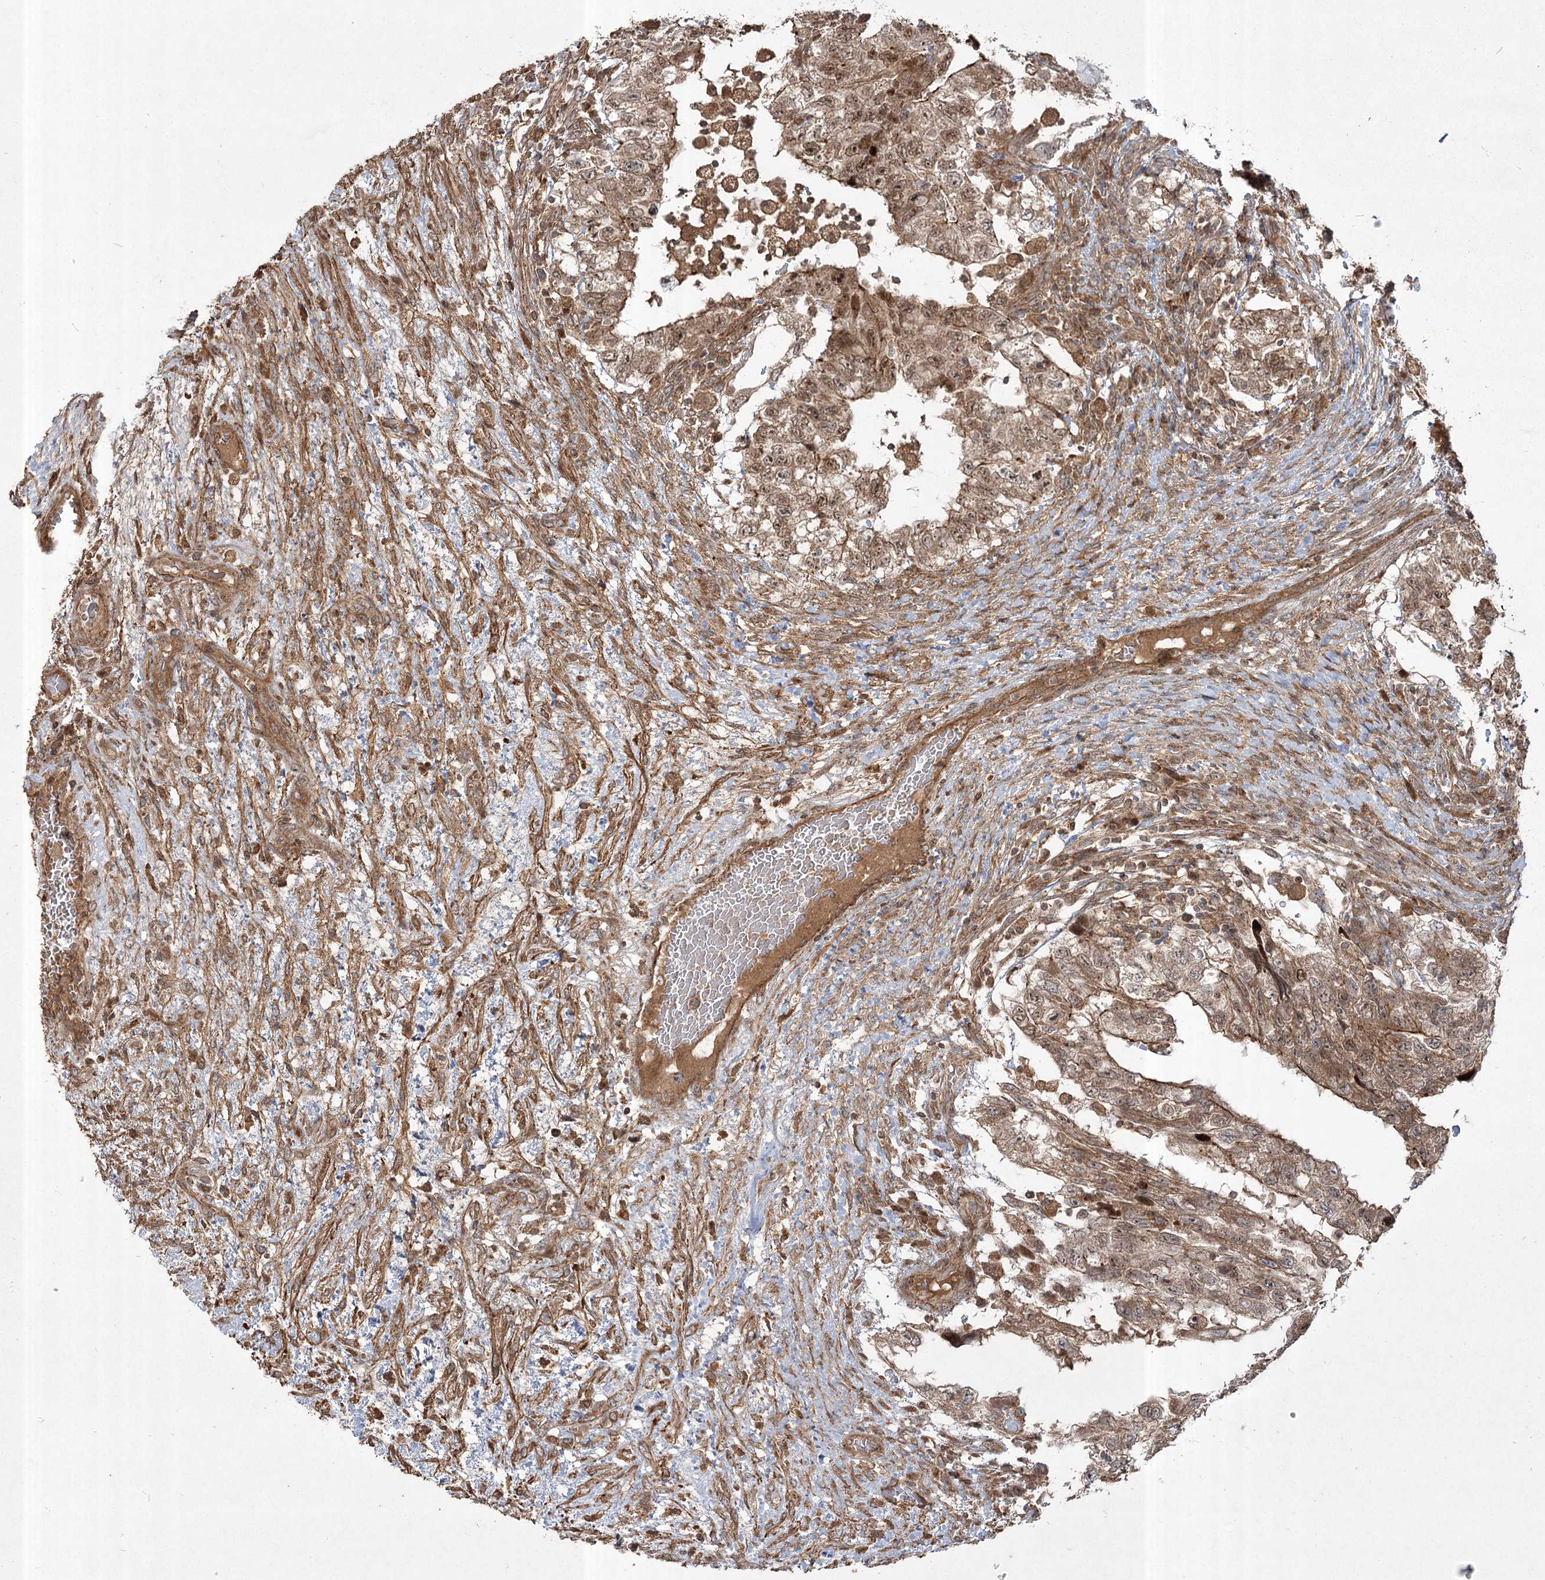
{"staining": {"intensity": "strong", "quantity": ">75%", "location": "cytoplasmic/membranous,nuclear"}, "tissue": "testis cancer", "cell_type": "Tumor cells", "image_type": "cancer", "snomed": [{"axis": "morphology", "description": "Carcinoma, Embryonal, NOS"}, {"axis": "topography", "description": "Testis"}], "caption": "Immunohistochemical staining of human embryonal carcinoma (testis) displays high levels of strong cytoplasmic/membranous and nuclear protein staining in about >75% of tumor cells.", "gene": "CPLANE1", "patient": {"sex": "male", "age": 36}}